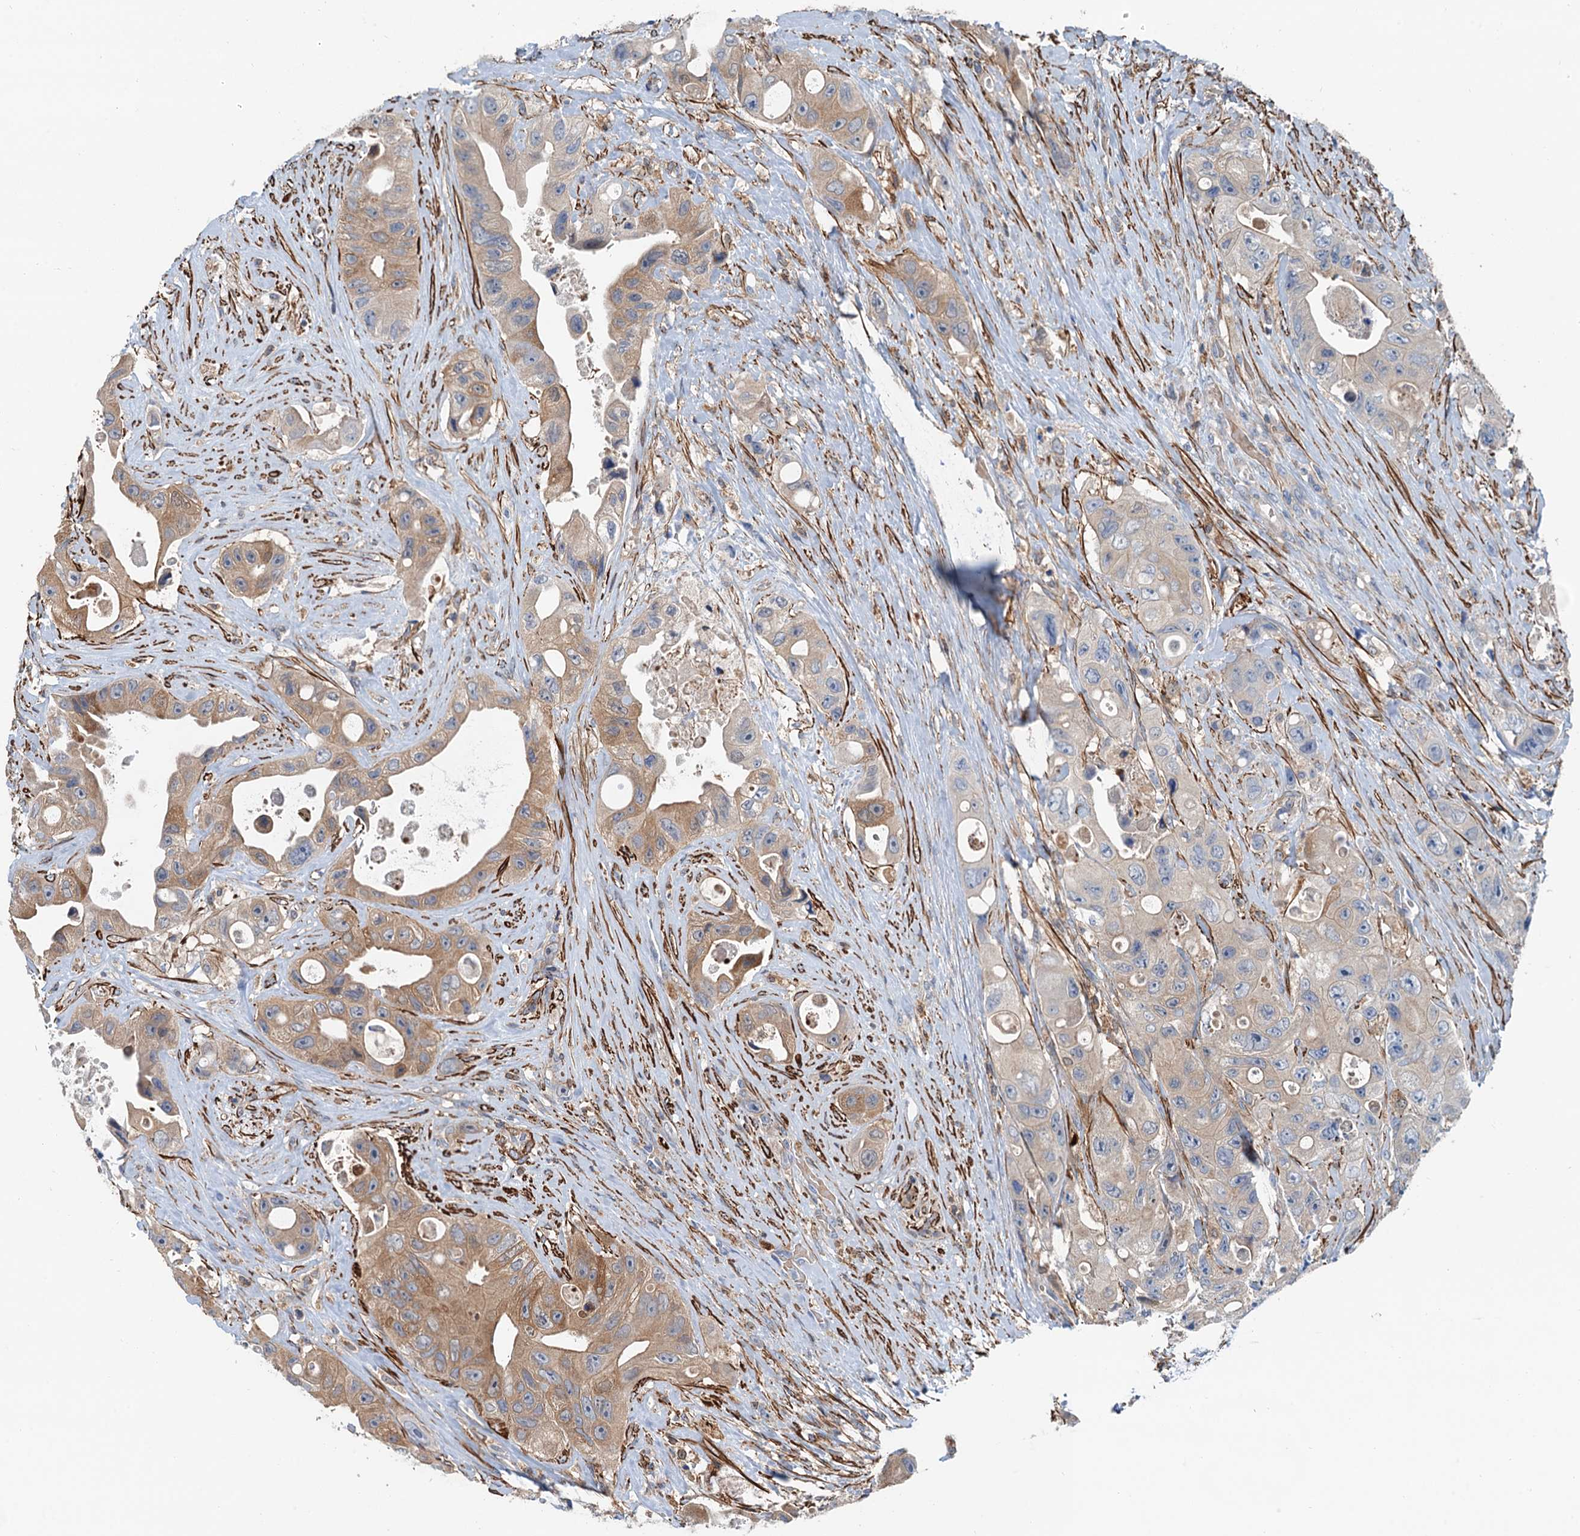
{"staining": {"intensity": "moderate", "quantity": ">75%", "location": "cytoplasmic/membranous"}, "tissue": "colorectal cancer", "cell_type": "Tumor cells", "image_type": "cancer", "snomed": [{"axis": "morphology", "description": "Adenocarcinoma, NOS"}, {"axis": "topography", "description": "Colon"}], "caption": "Immunohistochemistry (IHC) of adenocarcinoma (colorectal) reveals medium levels of moderate cytoplasmic/membranous positivity in approximately >75% of tumor cells. The staining was performed using DAB (3,3'-diaminobenzidine), with brown indicating positive protein expression. Nuclei are stained blue with hematoxylin.", "gene": "CSTPP1", "patient": {"sex": "female", "age": 46}}